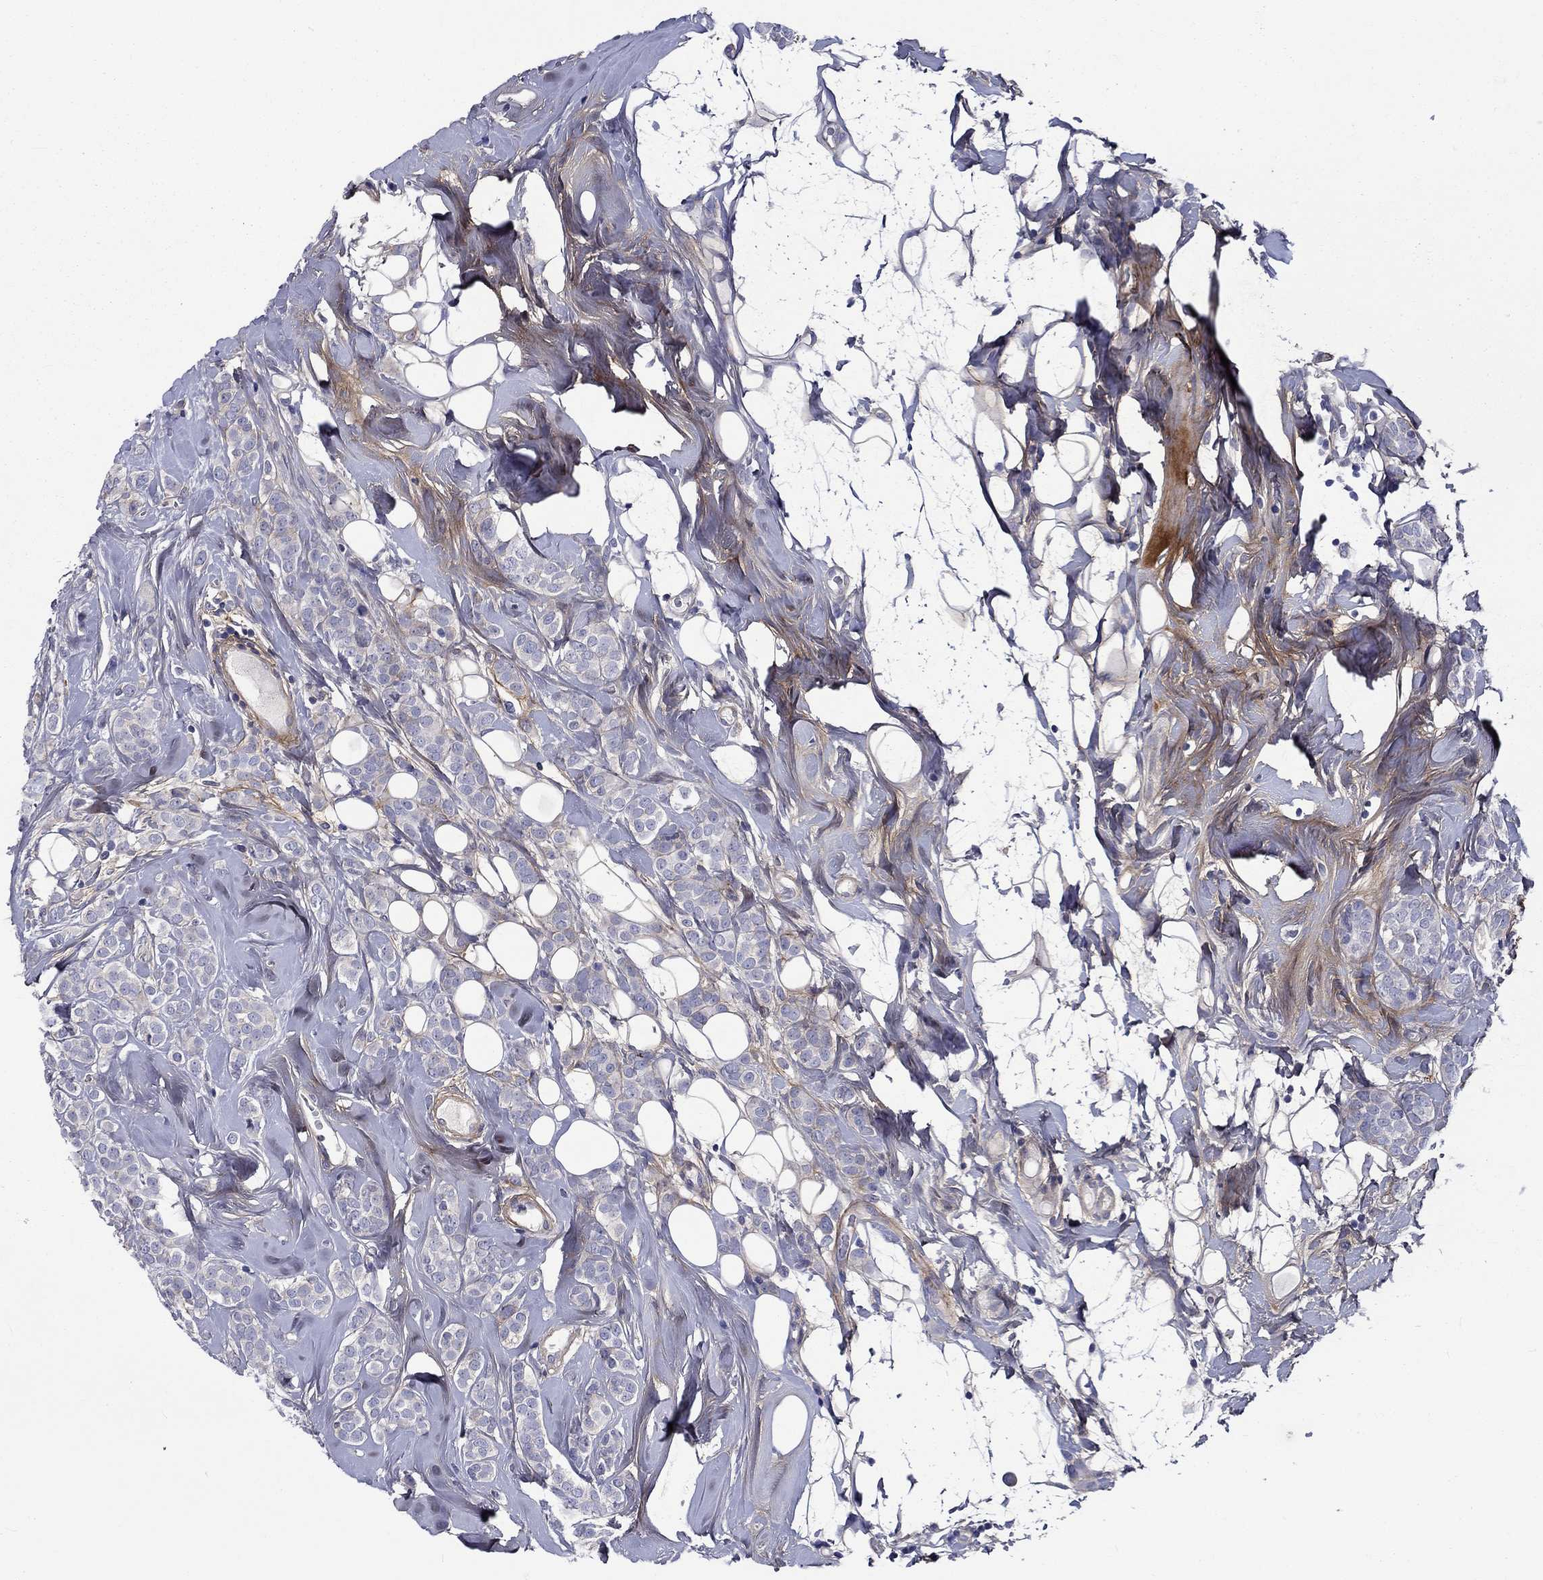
{"staining": {"intensity": "negative", "quantity": "none", "location": "none"}, "tissue": "breast cancer", "cell_type": "Tumor cells", "image_type": "cancer", "snomed": [{"axis": "morphology", "description": "Lobular carcinoma"}, {"axis": "topography", "description": "Breast"}], "caption": "Immunohistochemistry micrograph of human breast lobular carcinoma stained for a protein (brown), which shows no staining in tumor cells.", "gene": "TGFBI", "patient": {"sex": "female", "age": 49}}